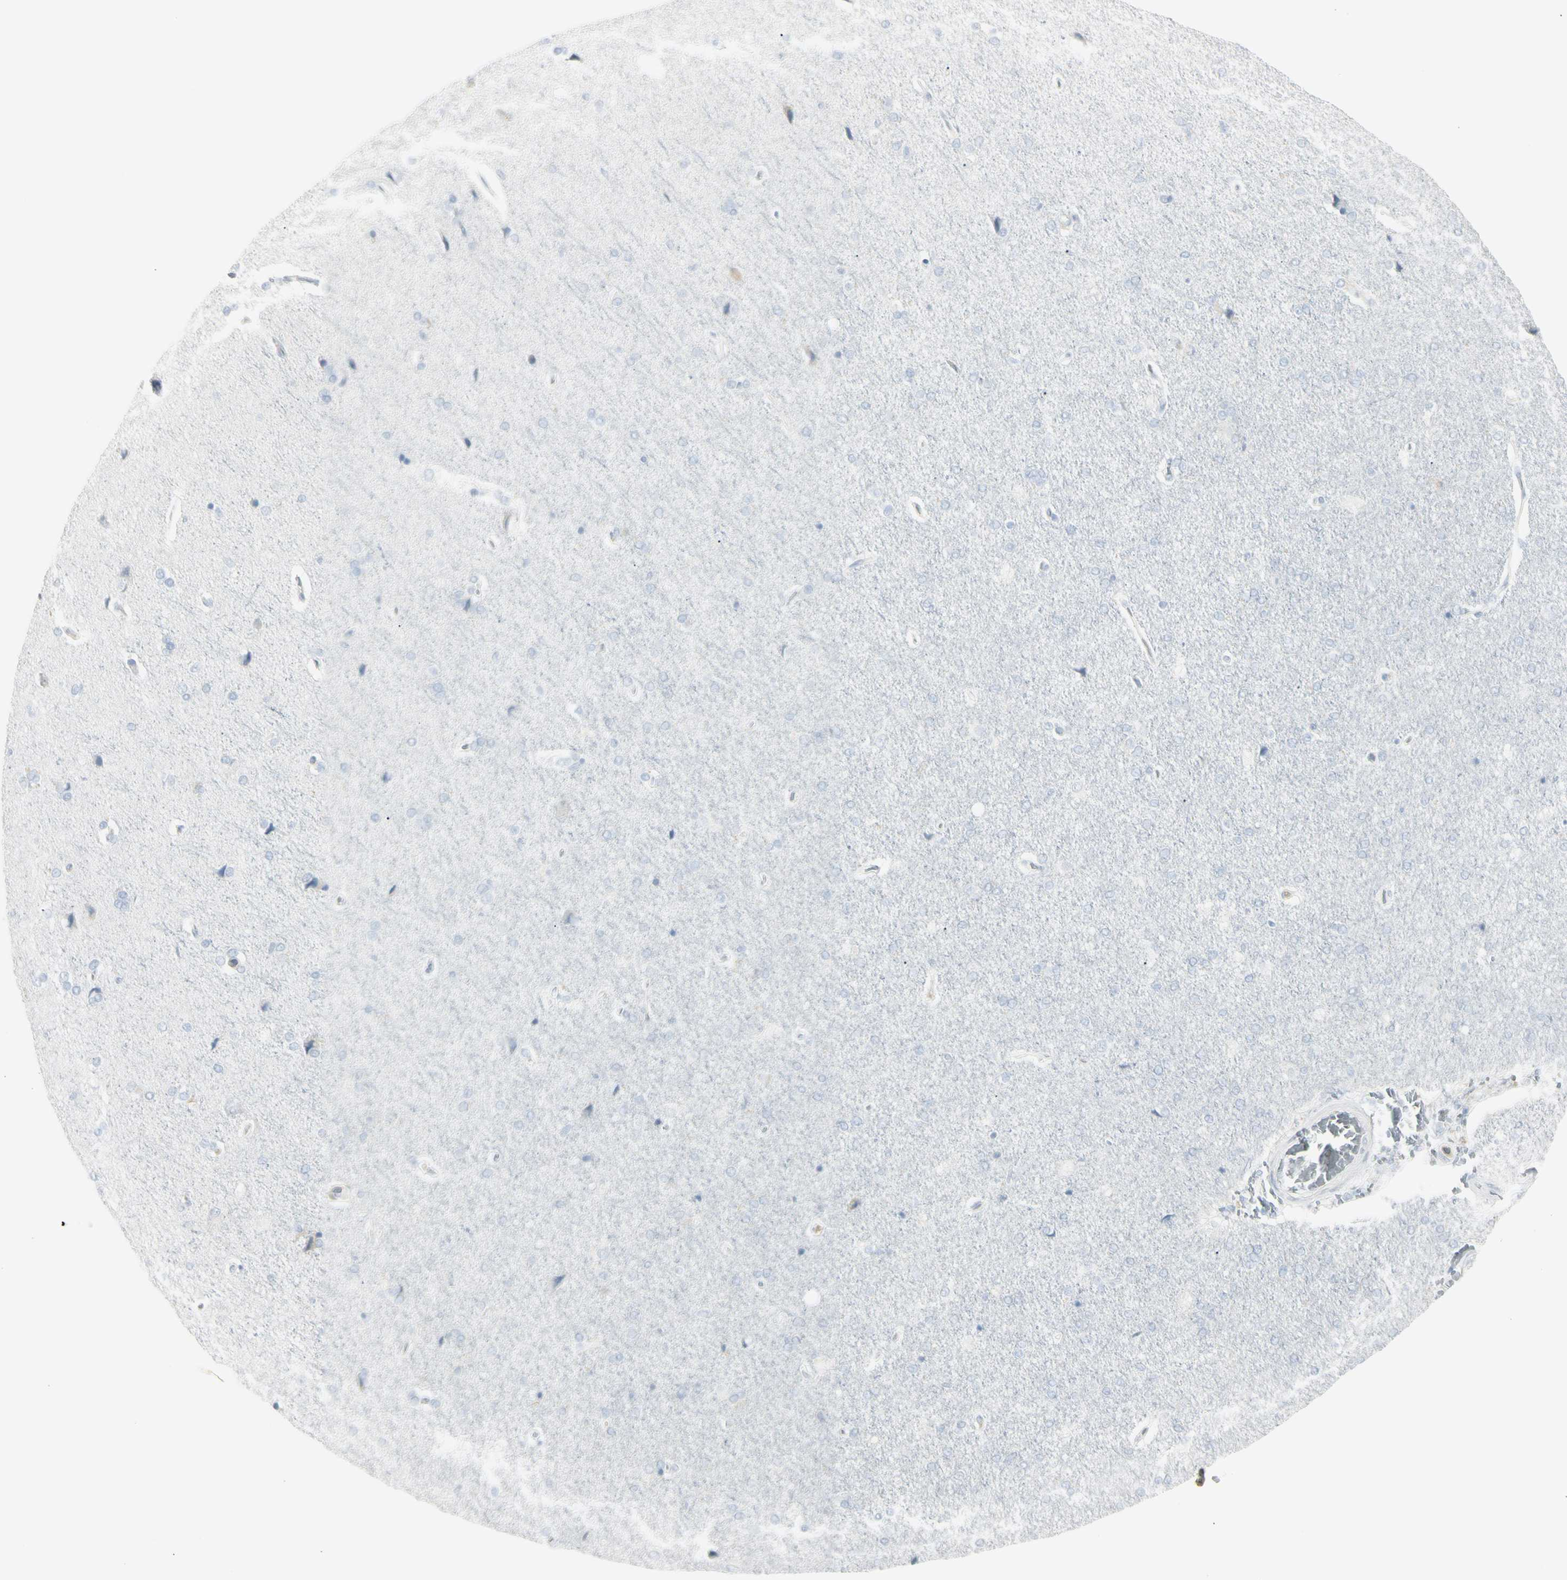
{"staining": {"intensity": "negative", "quantity": "none", "location": "none"}, "tissue": "cerebral cortex", "cell_type": "Endothelial cells", "image_type": "normal", "snomed": [{"axis": "morphology", "description": "Normal tissue, NOS"}, {"axis": "topography", "description": "Cerebral cortex"}], "caption": "IHC micrograph of normal cerebral cortex stained for a protein (brown), which shows no positivity in endothelial cells.", "gene": "PIP", "patient": {"sex": "male", "age": 62}}